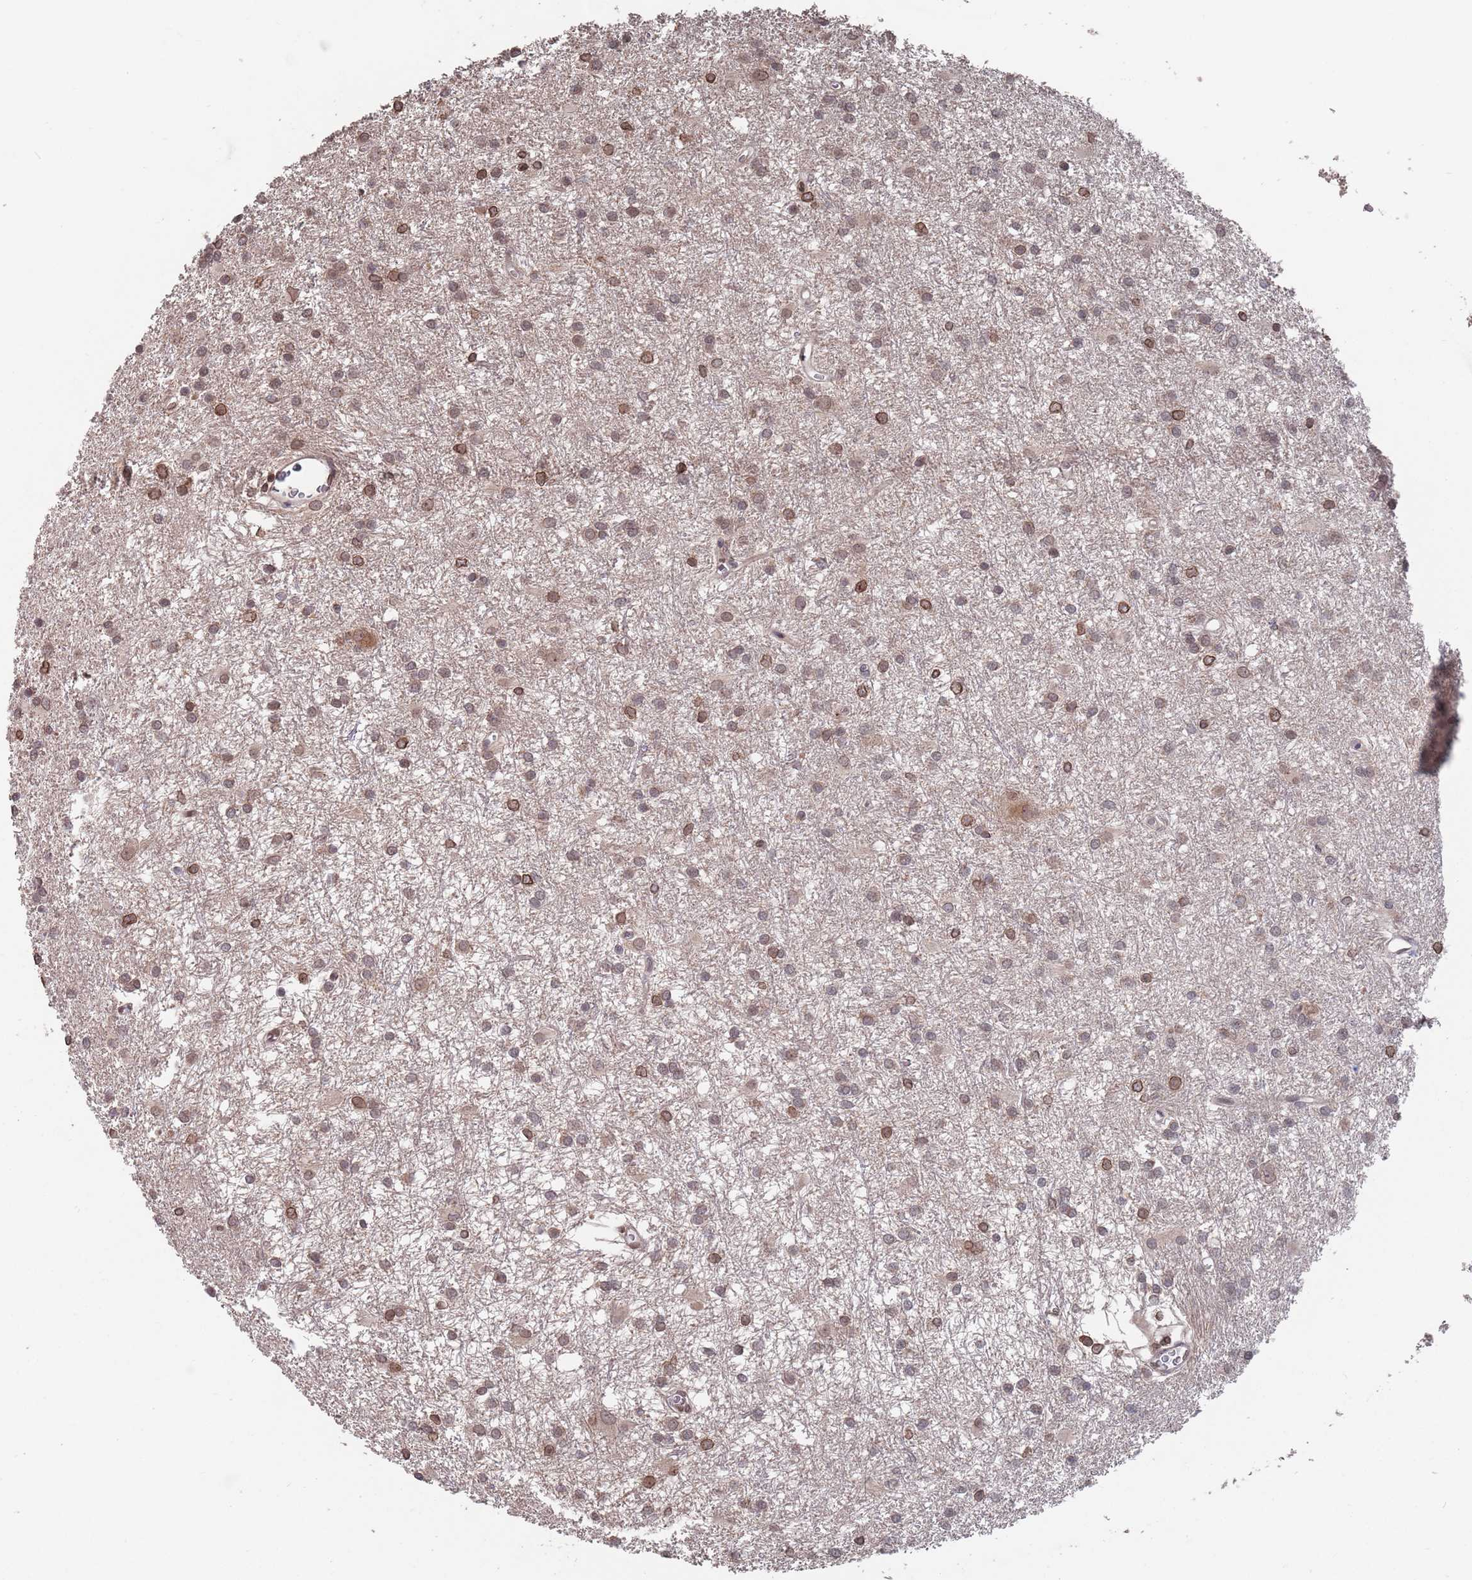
{"staining": {"intensity": "moderate", "quantity": ">75%", "location": "cytoplasmic/membranous,nuclear"}, "tissue": "glioma", "cell_type": "Tumor cells", "image_type": "cancer", "snomed": [{"axis": "morphology", "description": "Glioma, malignant, High grade"}, {"axis": "topography", "description": "Brain"}], "caption": "Immunohistochemistry (IHC) of human high-grade glioma (malignant) exhibits medium levels of moderate cytoplasmic/membranous and nuclear positivity in approximately >75% of tumor cells. (DAB IHC, brown staining for protein, blue staining for nuclei).", "gene": "SDHAF3", "patient": {"sex": "female", "age": 50}}